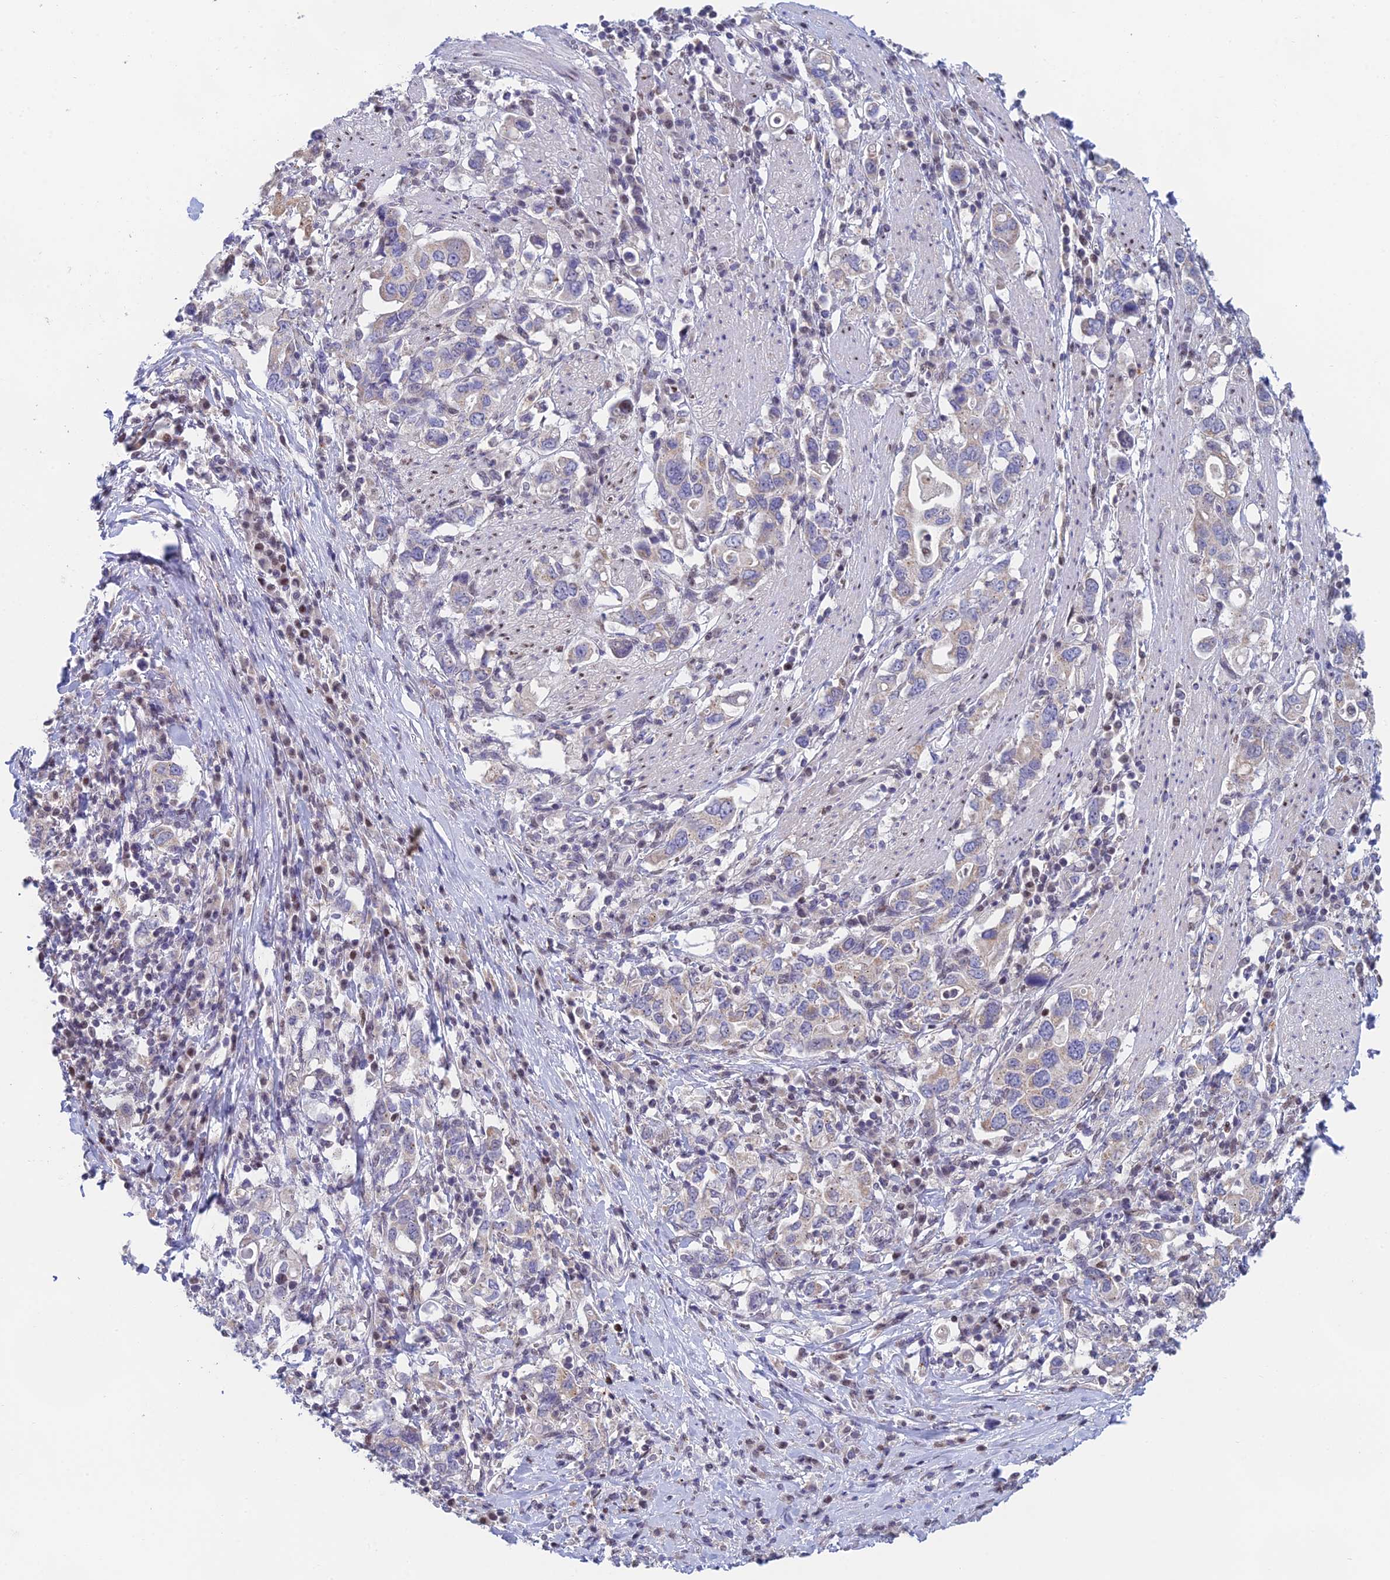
{"staining": {"intensity": "negative", "quantity": "none", "location": "none"}, "tissue": "stomach cancer", "cell_type": "Tumor cells", "image_type": "cancer", "snomed": [{"axis": "morphology", "description": "Adenocarcinoma, NOS"}, {"axis": "topography", "description": "Stomach, upper"}, {"axis": "topography", "description": "Stomach"}], "caption": "Immunohistochemistry (IHC) of stomach cancer (adenocarcinoma) exhibits no staining in tumor cells. (DAB immunohistochemistry visualized using brightfield microscopy, high magnification).", "gene": "MRPL17", "patient": {"sex": "male", "age": 62}}